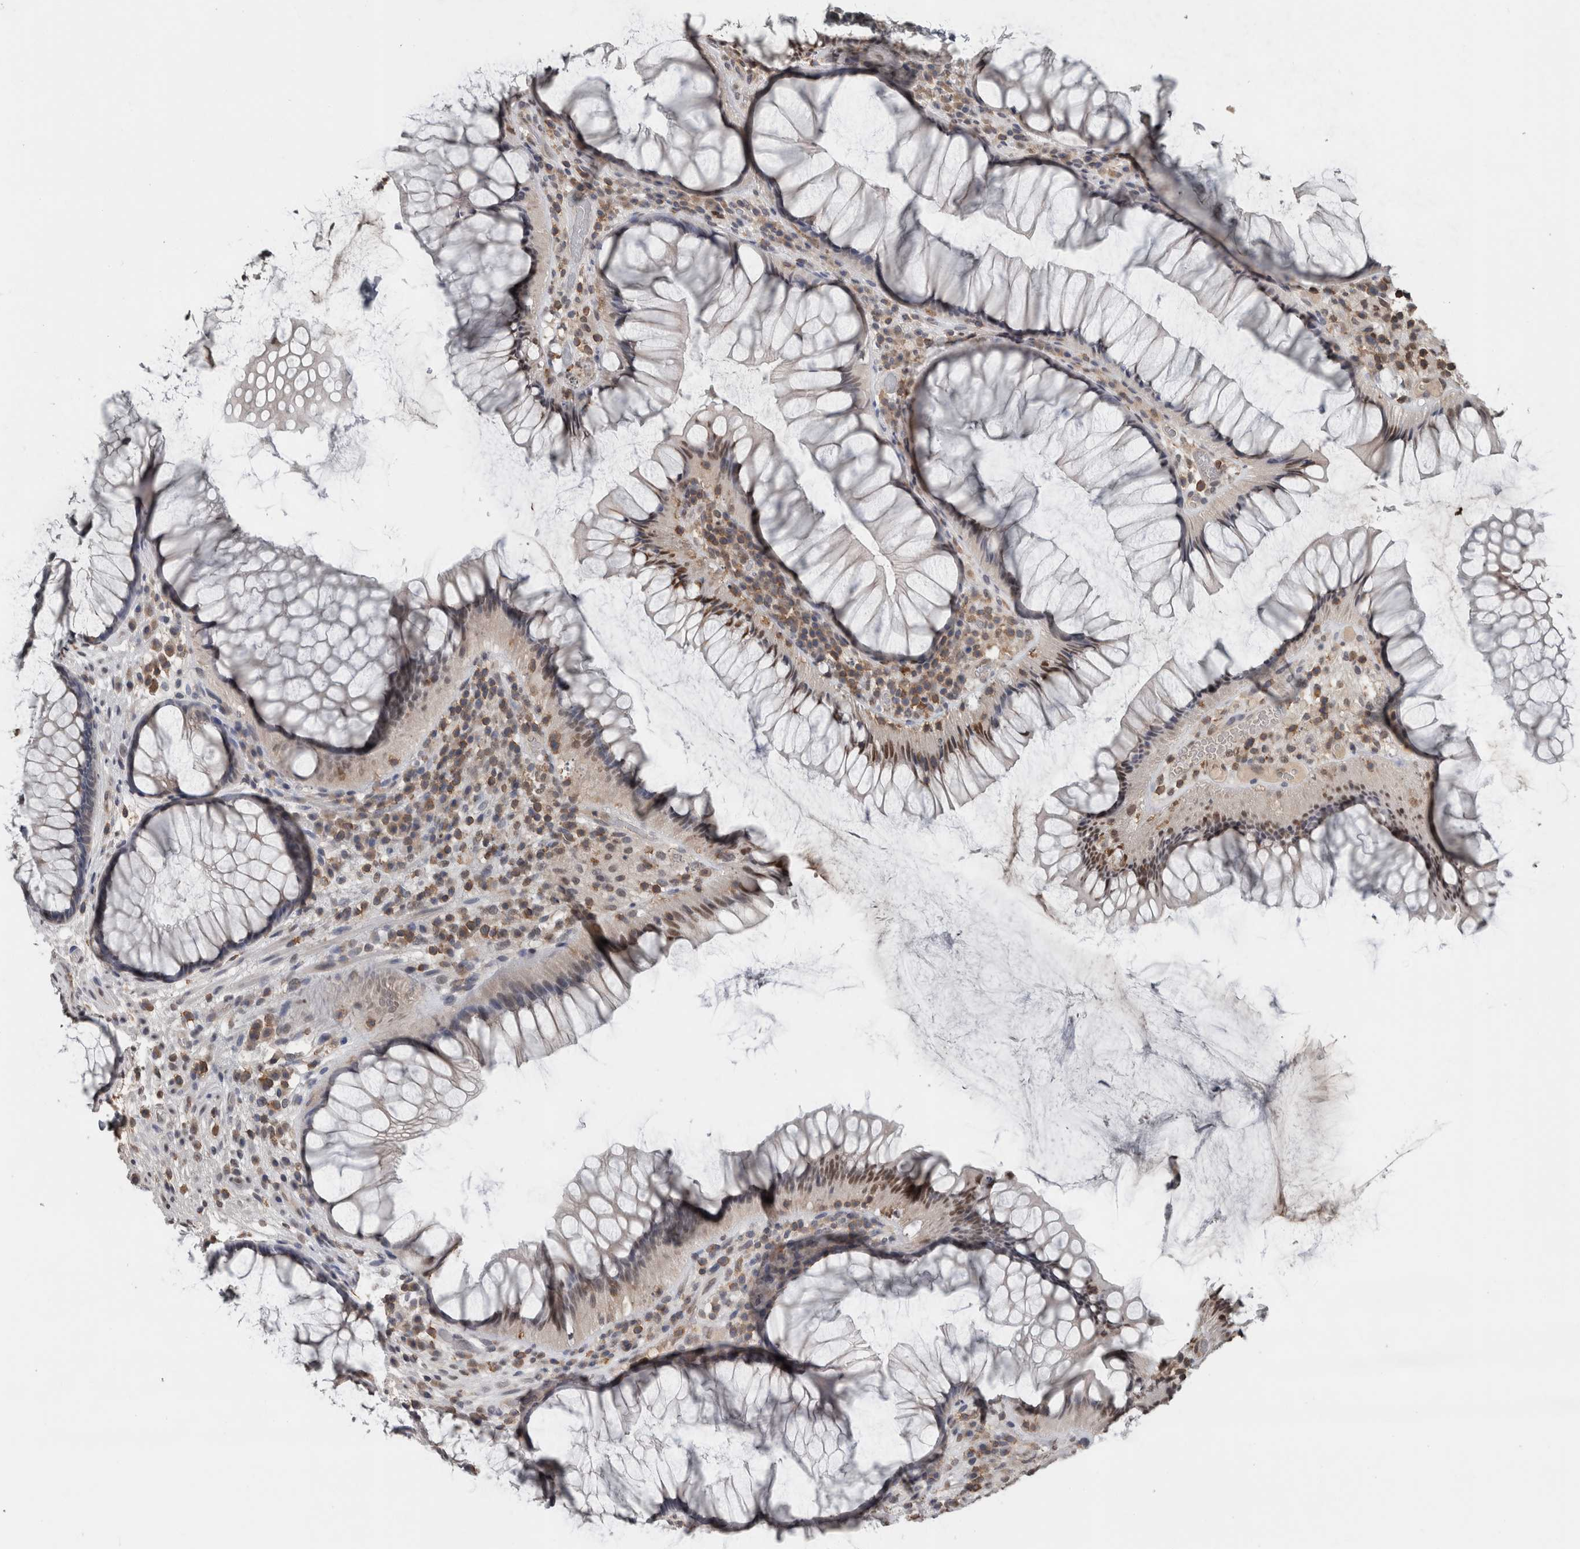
{"staining": {"intensity": "moderate", "quantity": "<25%", "location": "nuclear"}, "tissue": "rectum", "cell_type": "Glandular cells", "image_type": "normal", "snomed": [{"axis": "morphology", "description": "Normal tissue, NOS"}, {"axis": "topography", "description": "Rectum"}], "caption": "The micrograph reveals staining of unremarkable rectum, revealing moderate nuclear protein expression (brown color) within glandular cells.", "gene": "MAFF", "patient": {"sex": "male", "age": 51}}